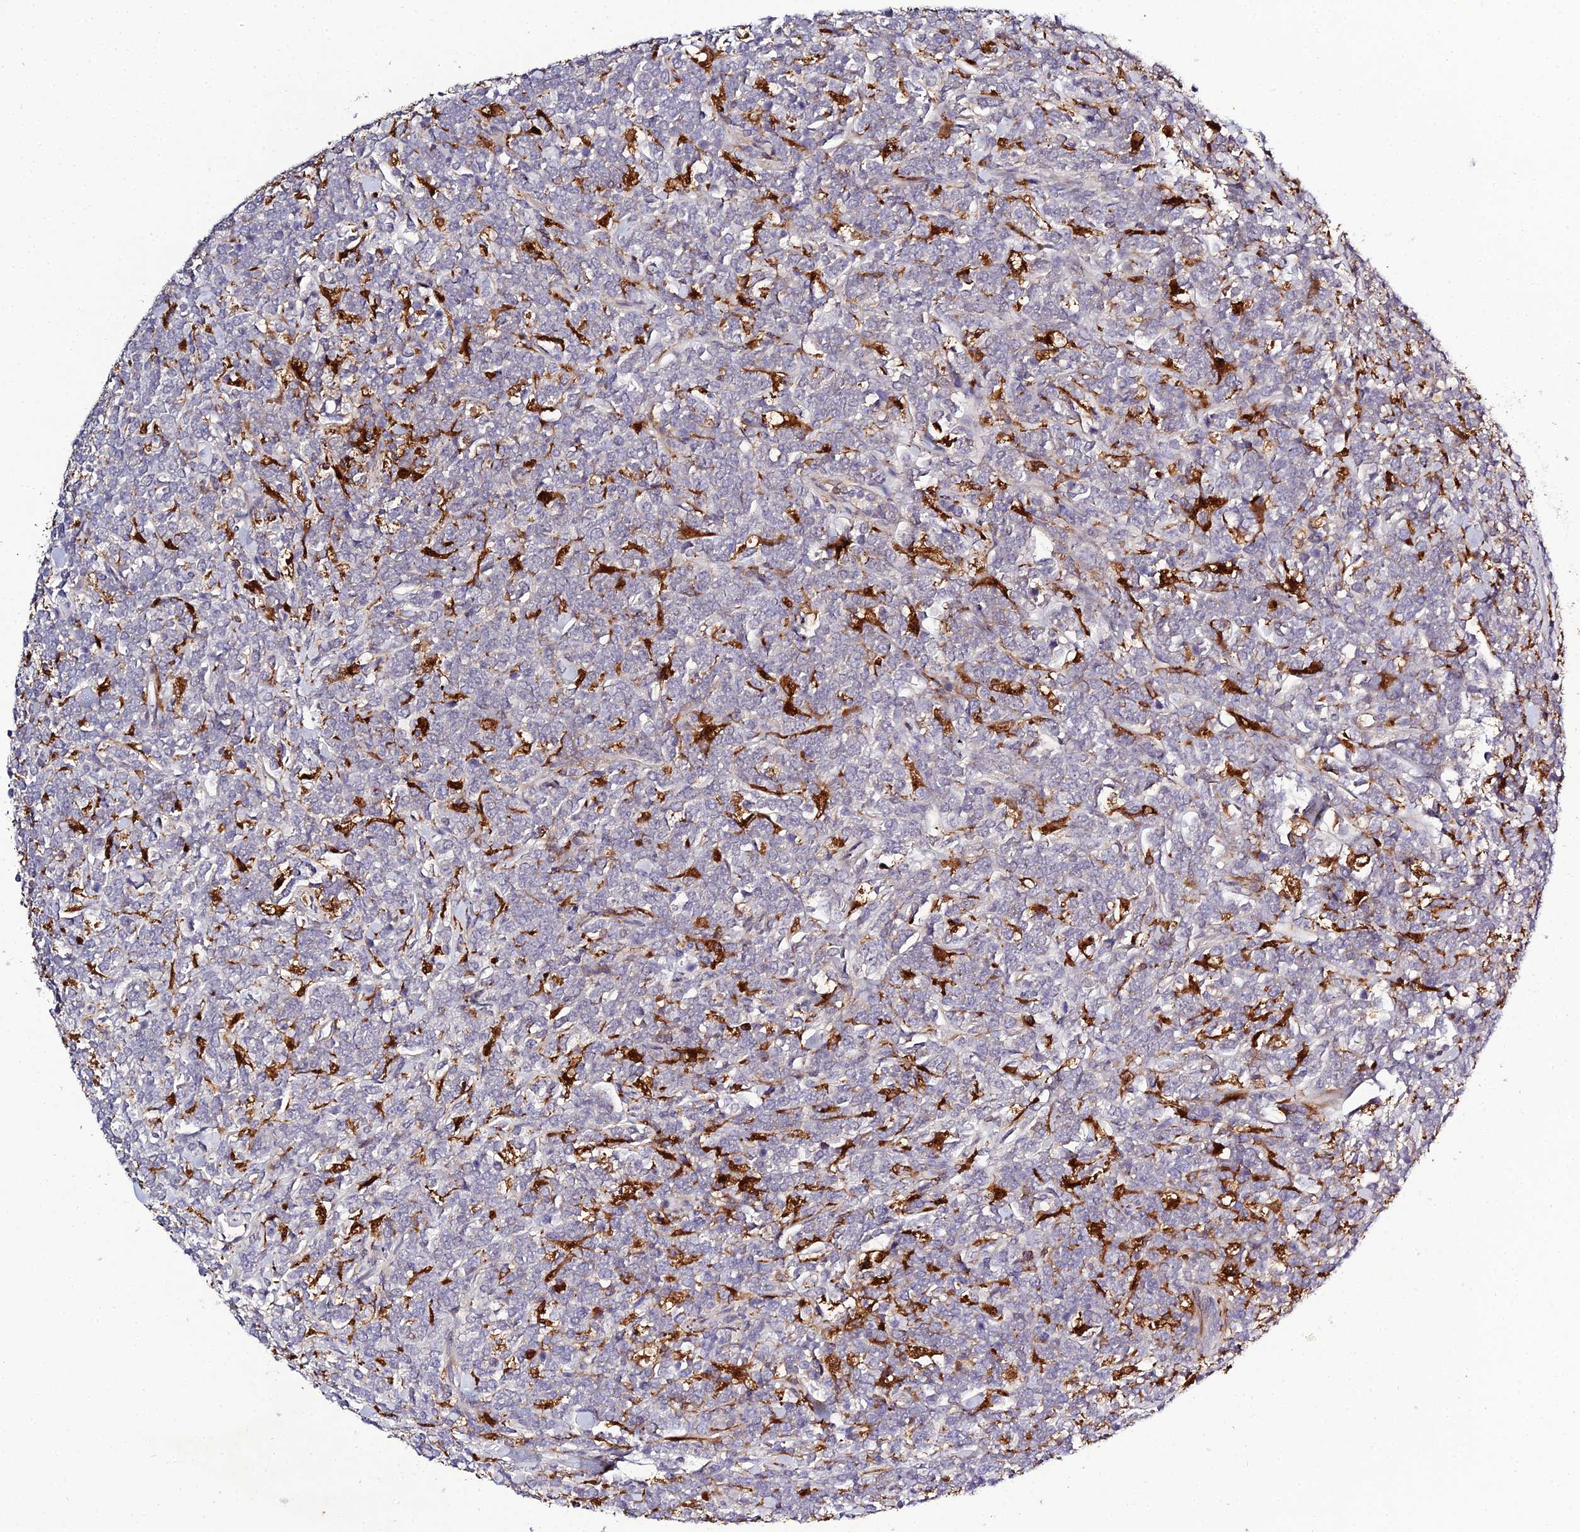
{"staining": {"intensity": "negative", "quantity": "none", "location": "none"}, "tissue": "lymphoma", "cell_type": "Tumor cells", "image_type": "cancer", "snomed": [{"axis": "morphology", "description": "Malignant lymphoma, non-Hodgkin's type, High grade"}, {"axis": "topography", "description": "Small intestine"}], "caption": "The image exhibits no significant positivity in tumor cells of lymphoma.", "gene": "IL4I1", "patient": {"sex": "male", "age": 8}}